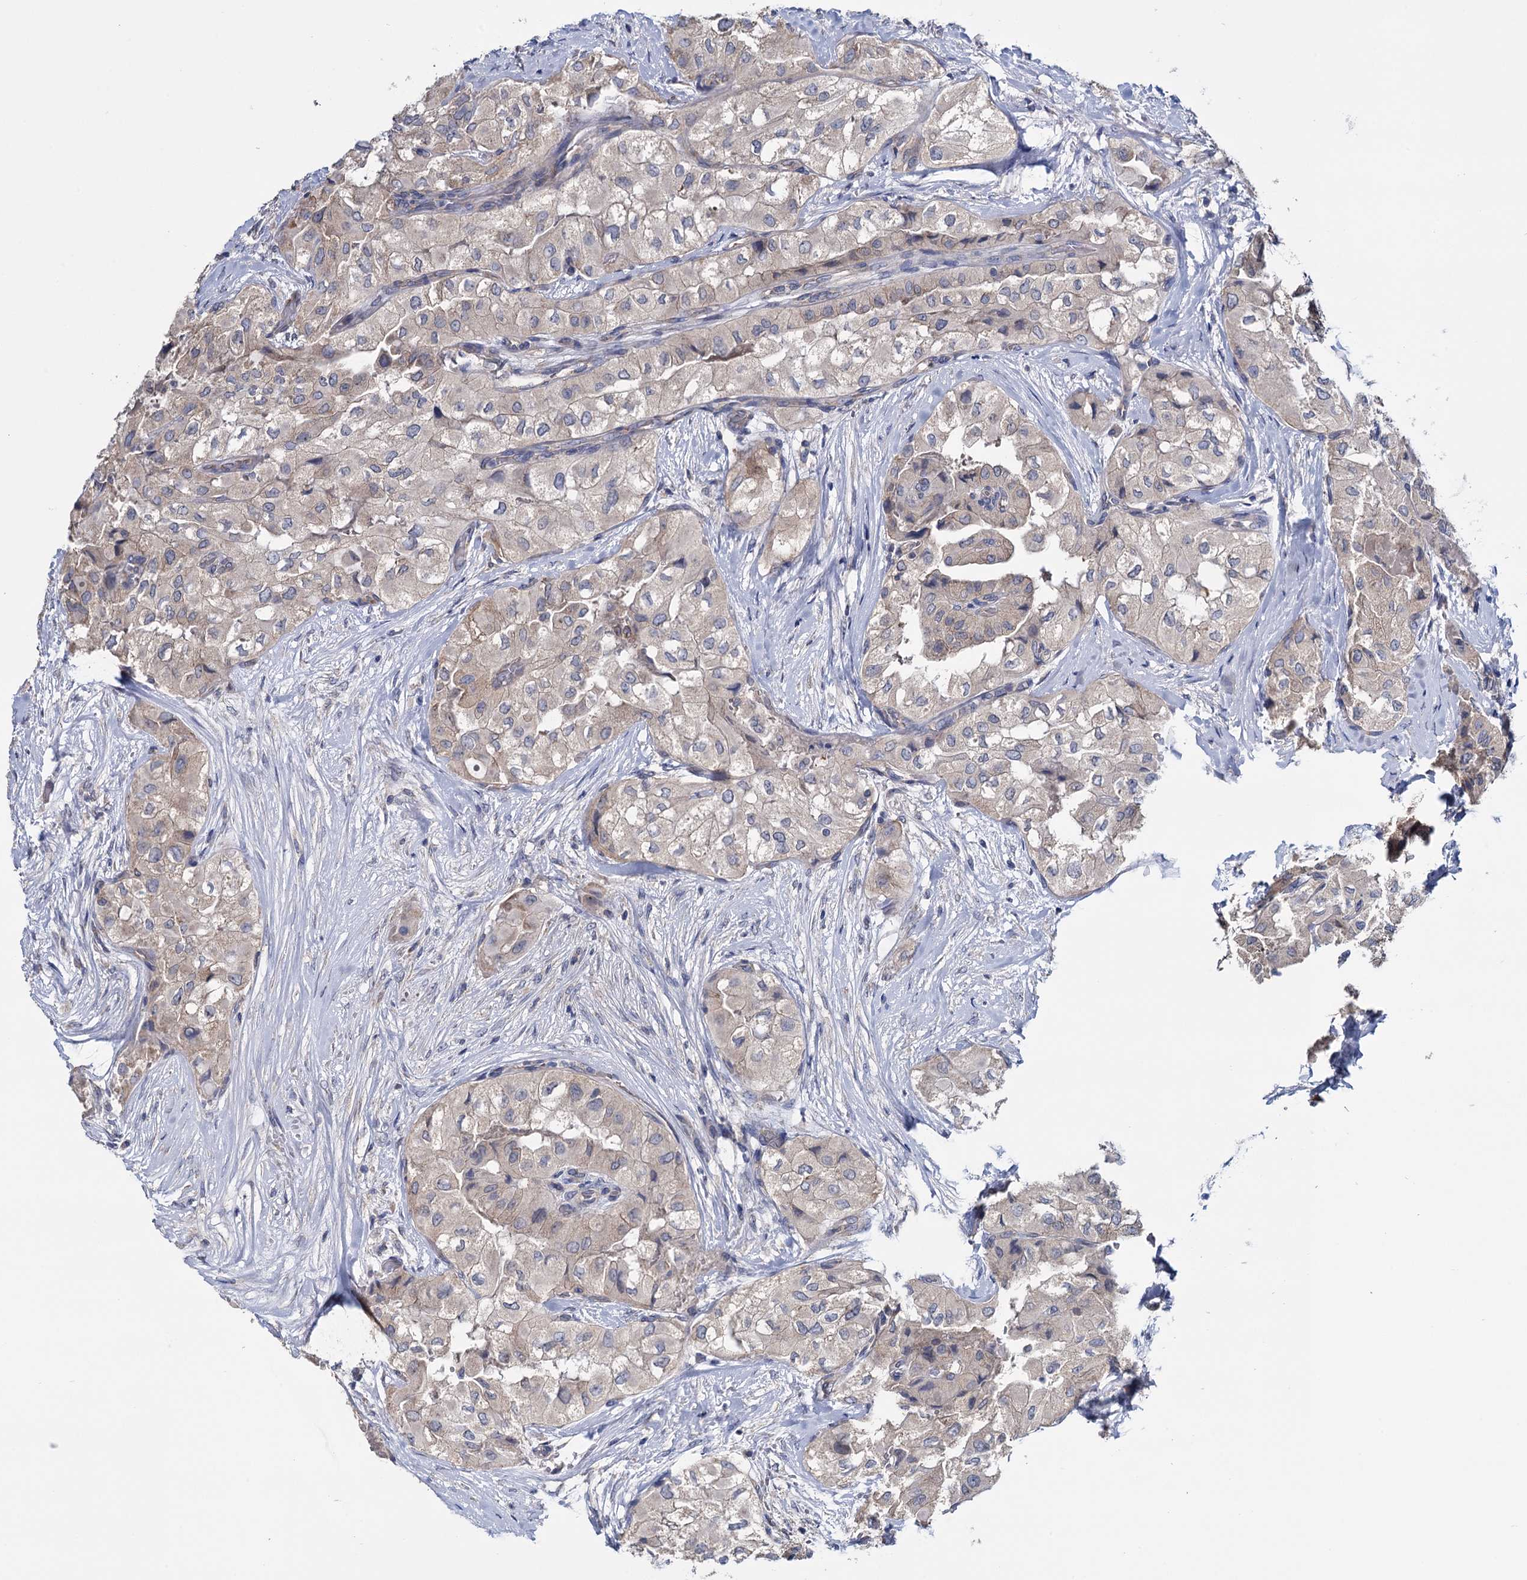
{"staining": {"intensity": "weak", "quantity": ">75%", "location": "cytoplasmic/membranous"}, "tissue": "thyroid cancer", "cell_type": "Tumor cells", "image_type": "cancer", "snomed": [{"axis": "morphology", "description": "Papillary adenocarcinoma, NOS"}, {"axis": "topography", "description": "Thyroid gland"}], "caption": "An image of papillary adenocarcinoma (thyroid) stained for a protein demonstrates weak cytoplasmic/membranous brown staining in tumor cells.", "gene": "GSTM2", "patient": {"sex": "female", "age": 59}}